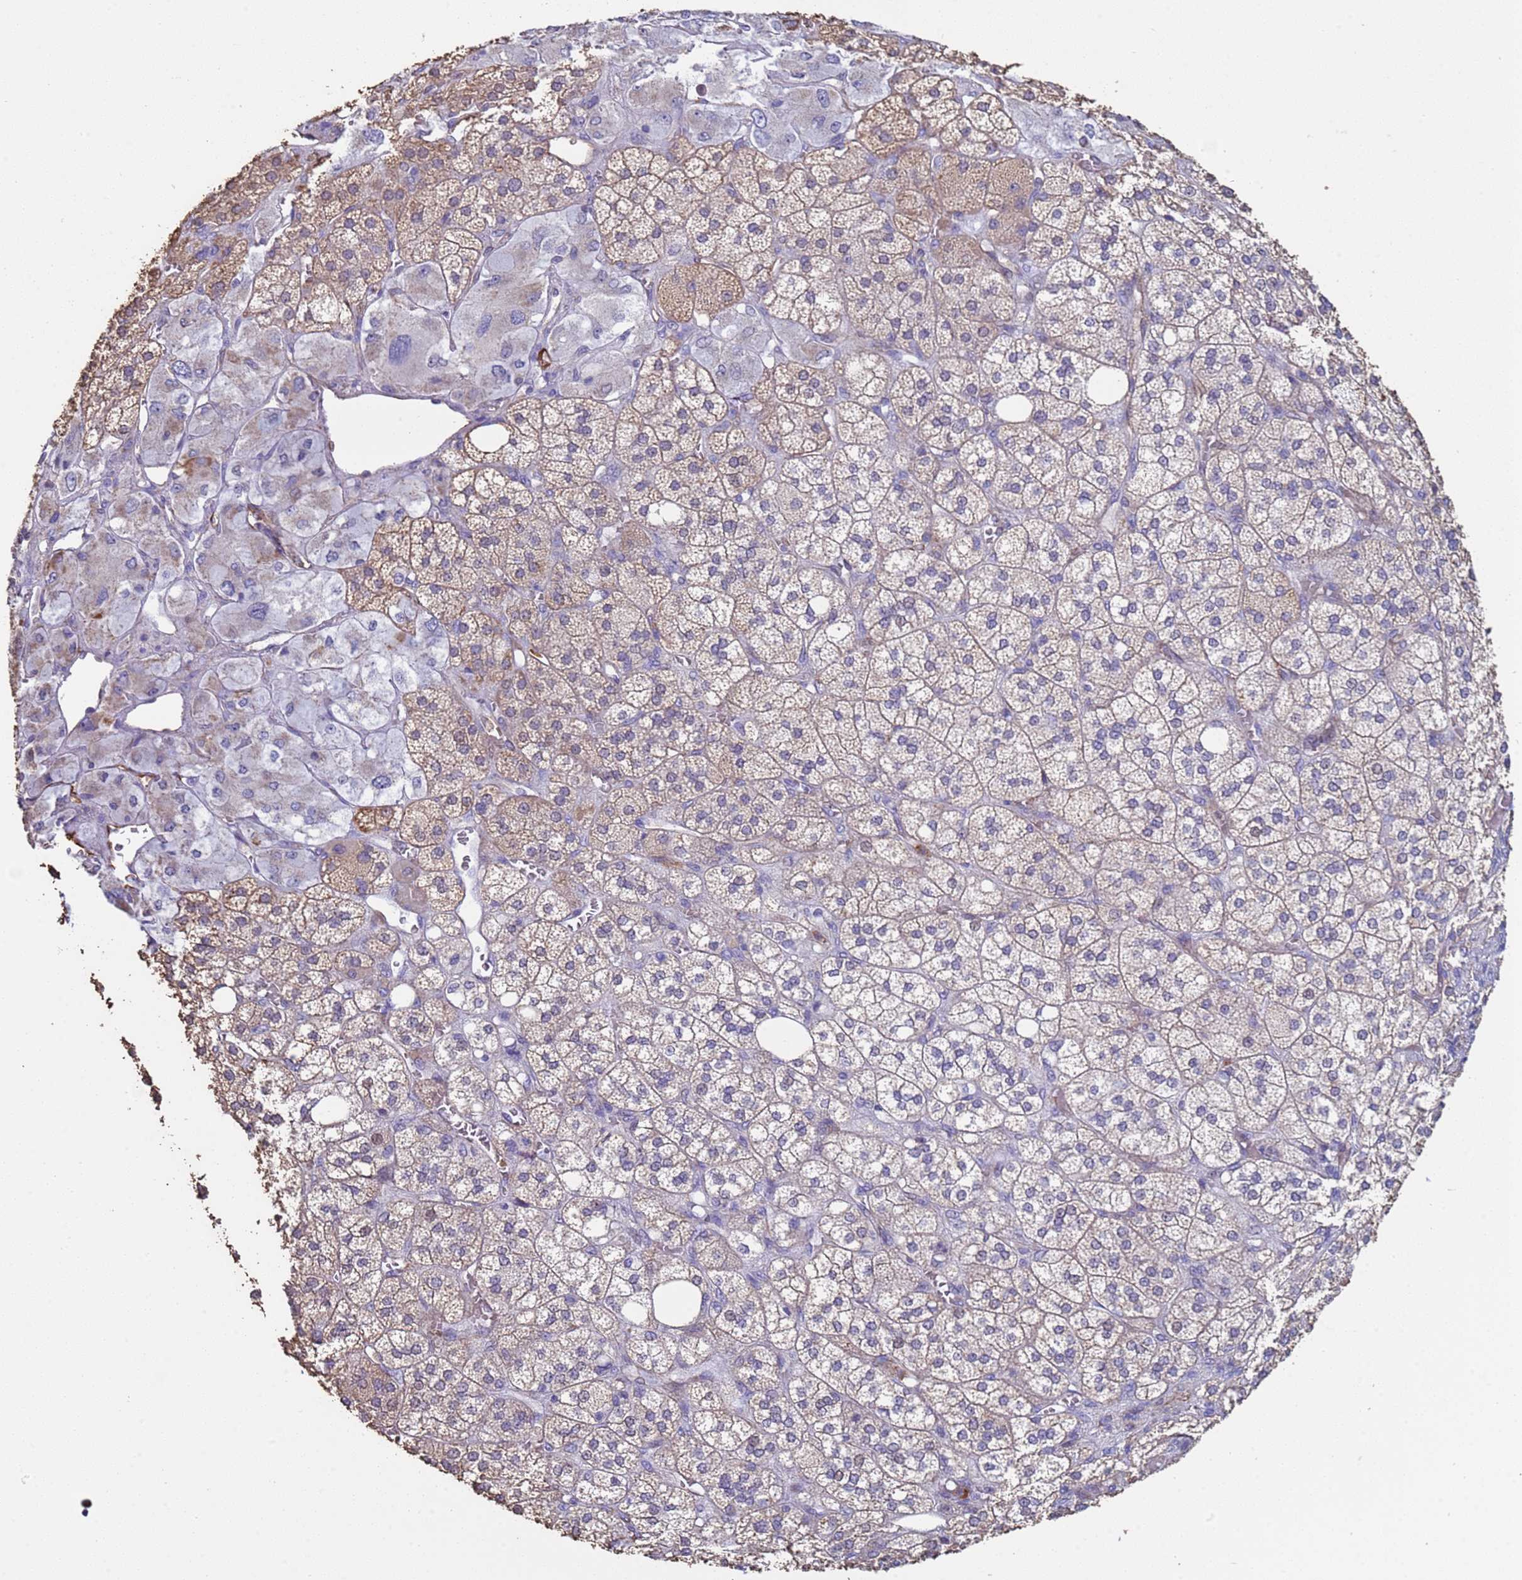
{"staining": {"intensity": "moderate", "quantity": "<25%", "location": "cytoplasmic/membranous"}, "tissue": "adrenal gland", "cell_type": "Glandular cells", "image_type": "normal", "snomed": [{"axis": "morphology", "description": "Normal tissue, NOS"}, {"axis": "topography", "description": "Adrenal gland"}], "caption": "An immunohistochemistry (IHC) micrograph of normal tissue is shown. Protein staining in brown highlights moderate cytoplasmic/membranous positivity in adrenal gland within glandular cells. (DAB = brown stain, brightfield microscopy at high magnification).", "gene": "GASK1A", "patient": {"sex": "male", "age": 61}}